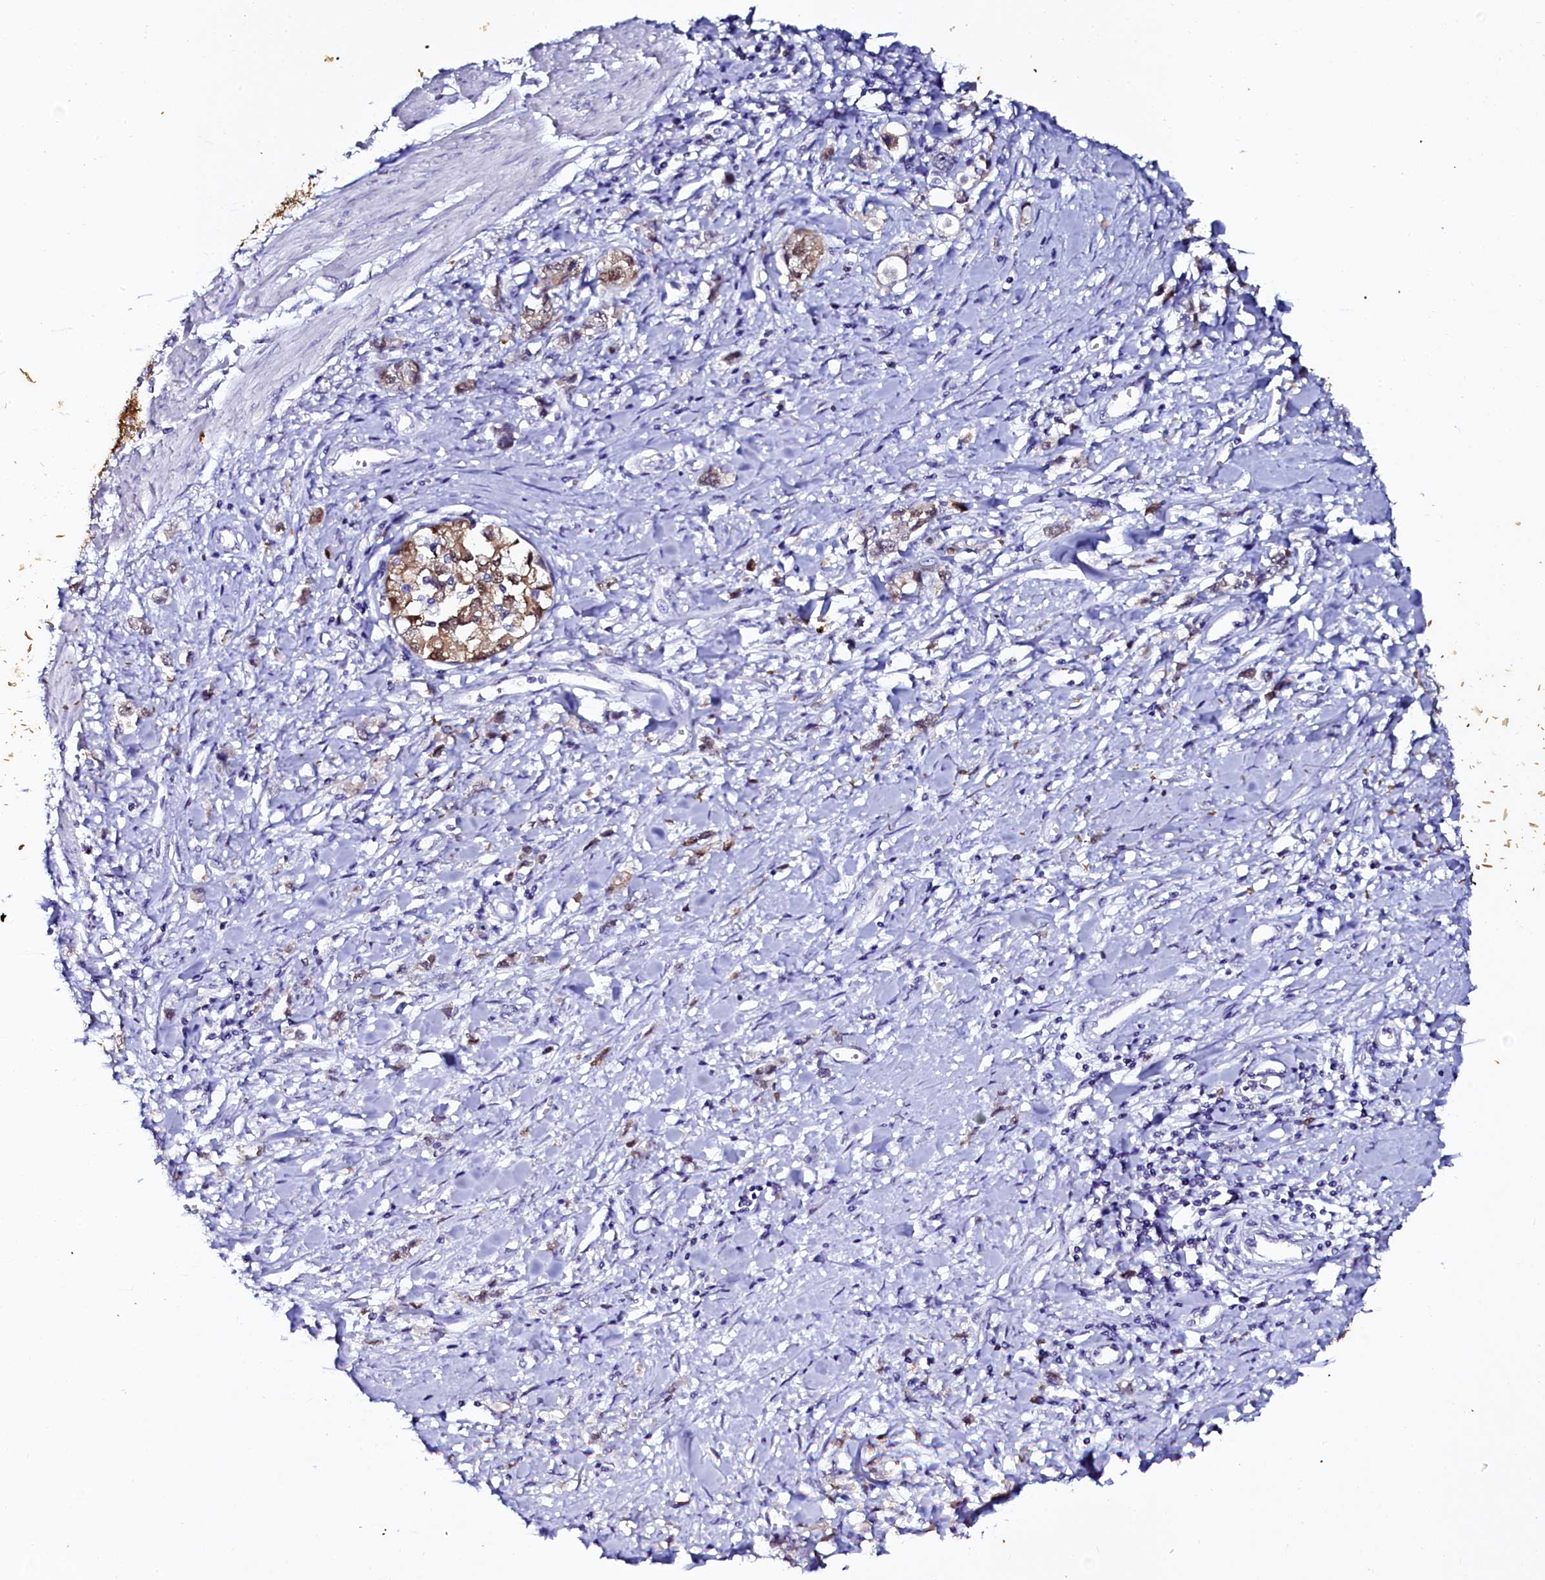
{"staining": {"intensity": "moderate", "quantity": ">75%", "location": "cytoplasmic/membranous,nuclear"}, "tissue": "stomach cancer", "cell_type": "Tumor cells", "image_type": "cancer", "snomed": [{"axis": "morphology", "description": "Adenocarcinoma, NOS"}, {"axis": "topography", "description": "Stomach"}], "caption": "Protein positivity by IHC shows moderate cytoplasmic/membranous and nuclear staining in about >75% of tumor cells in stomach adenocarcinoma. (Brightfield microscopy of DAB IHC at high magnification).", "gene": "SORD", "patient": {"sex": "female", "age": 76}}